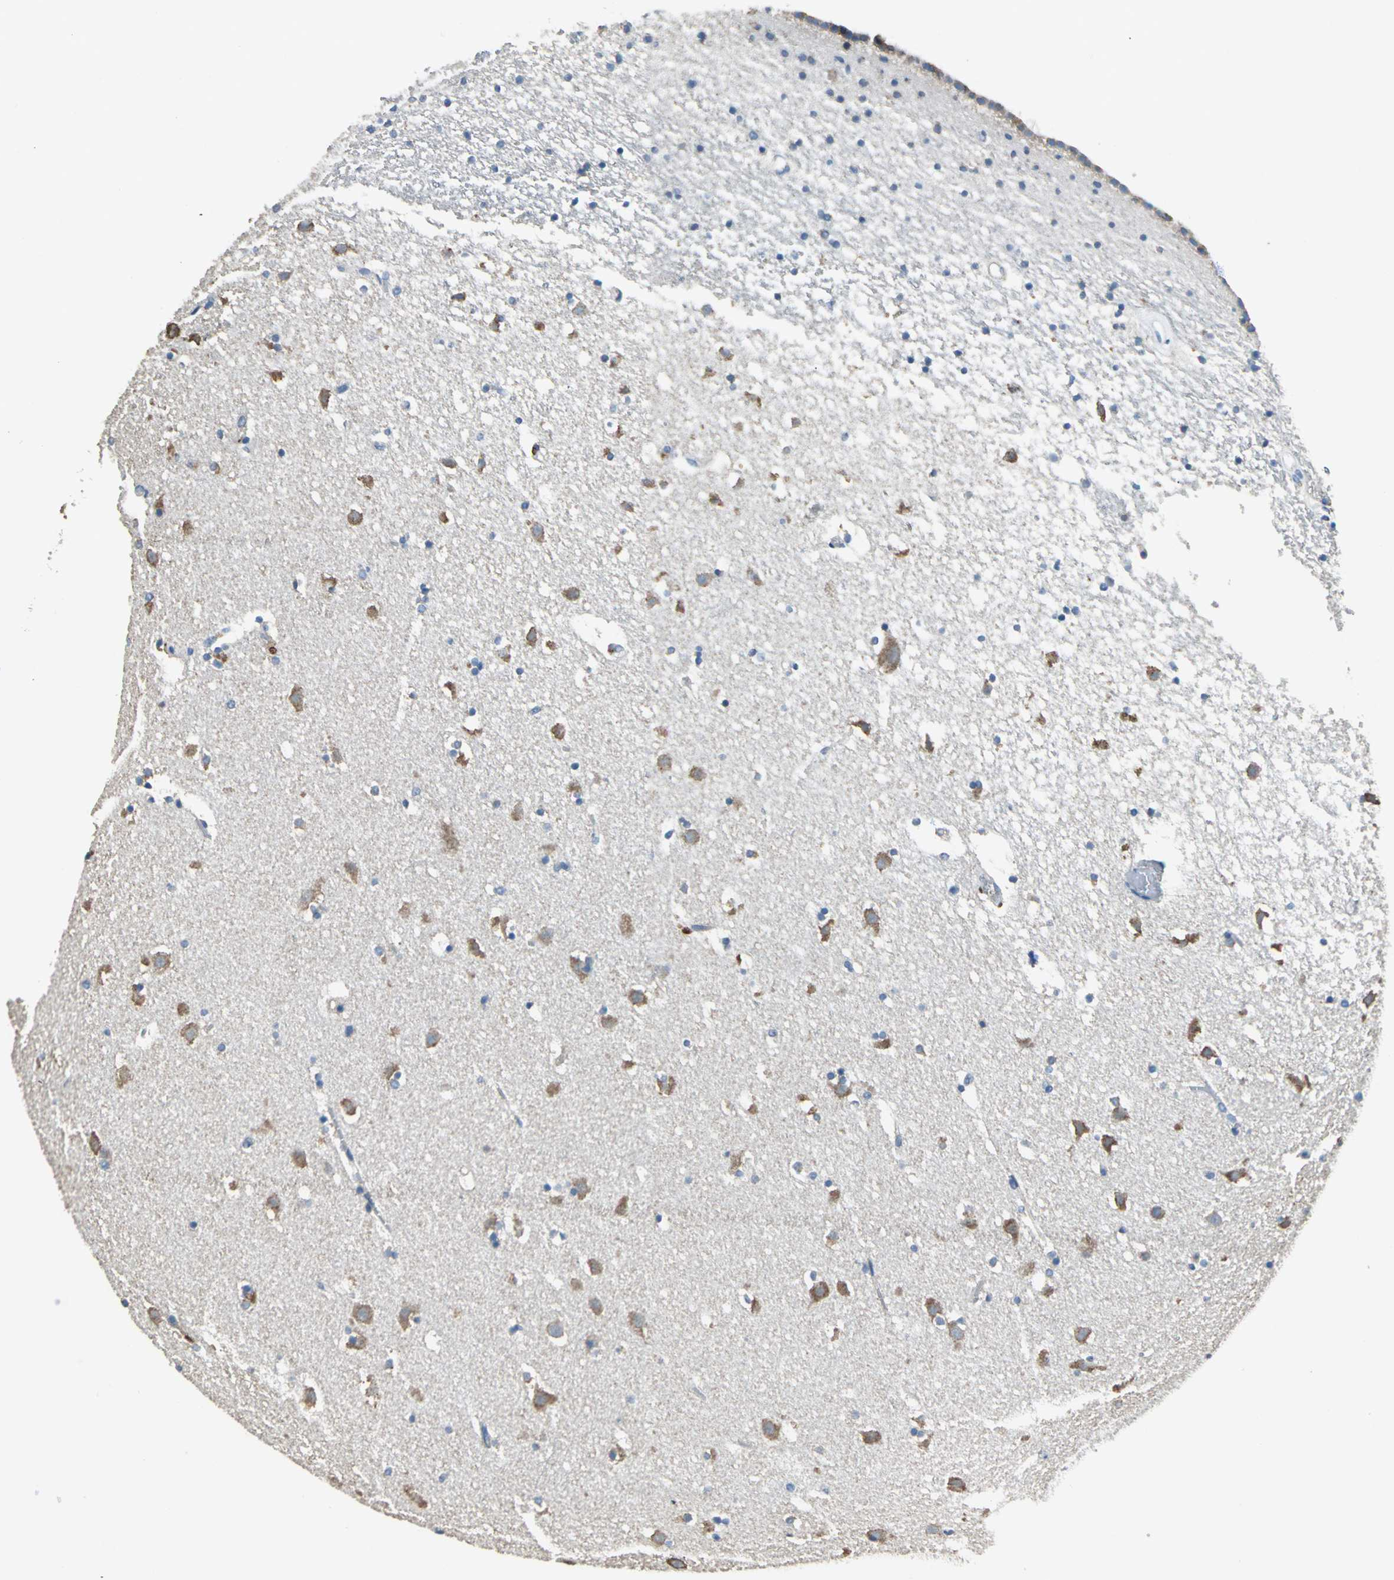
{"staining": {"intensity": "moderate", "quantity": "<25%", "location": "cytoplasmic/membranous"}, "tissue": "caudate", "cell_type": "Glial cells", "image_type": "normal", "snomed": [{"axis": "morphology", "description": "Normal tissue, NOS"}, {"axis": "topography", "description": "Lateral ventricle wall"}], "caption": "Immunohistochemistry (DAB) staining of benign caudate displays moderate cytoplasmic/membranous protein expression in approximately <25% of glial cells.", "gene": "HEPH", "patient": {"sex": "male", "age": 45}}